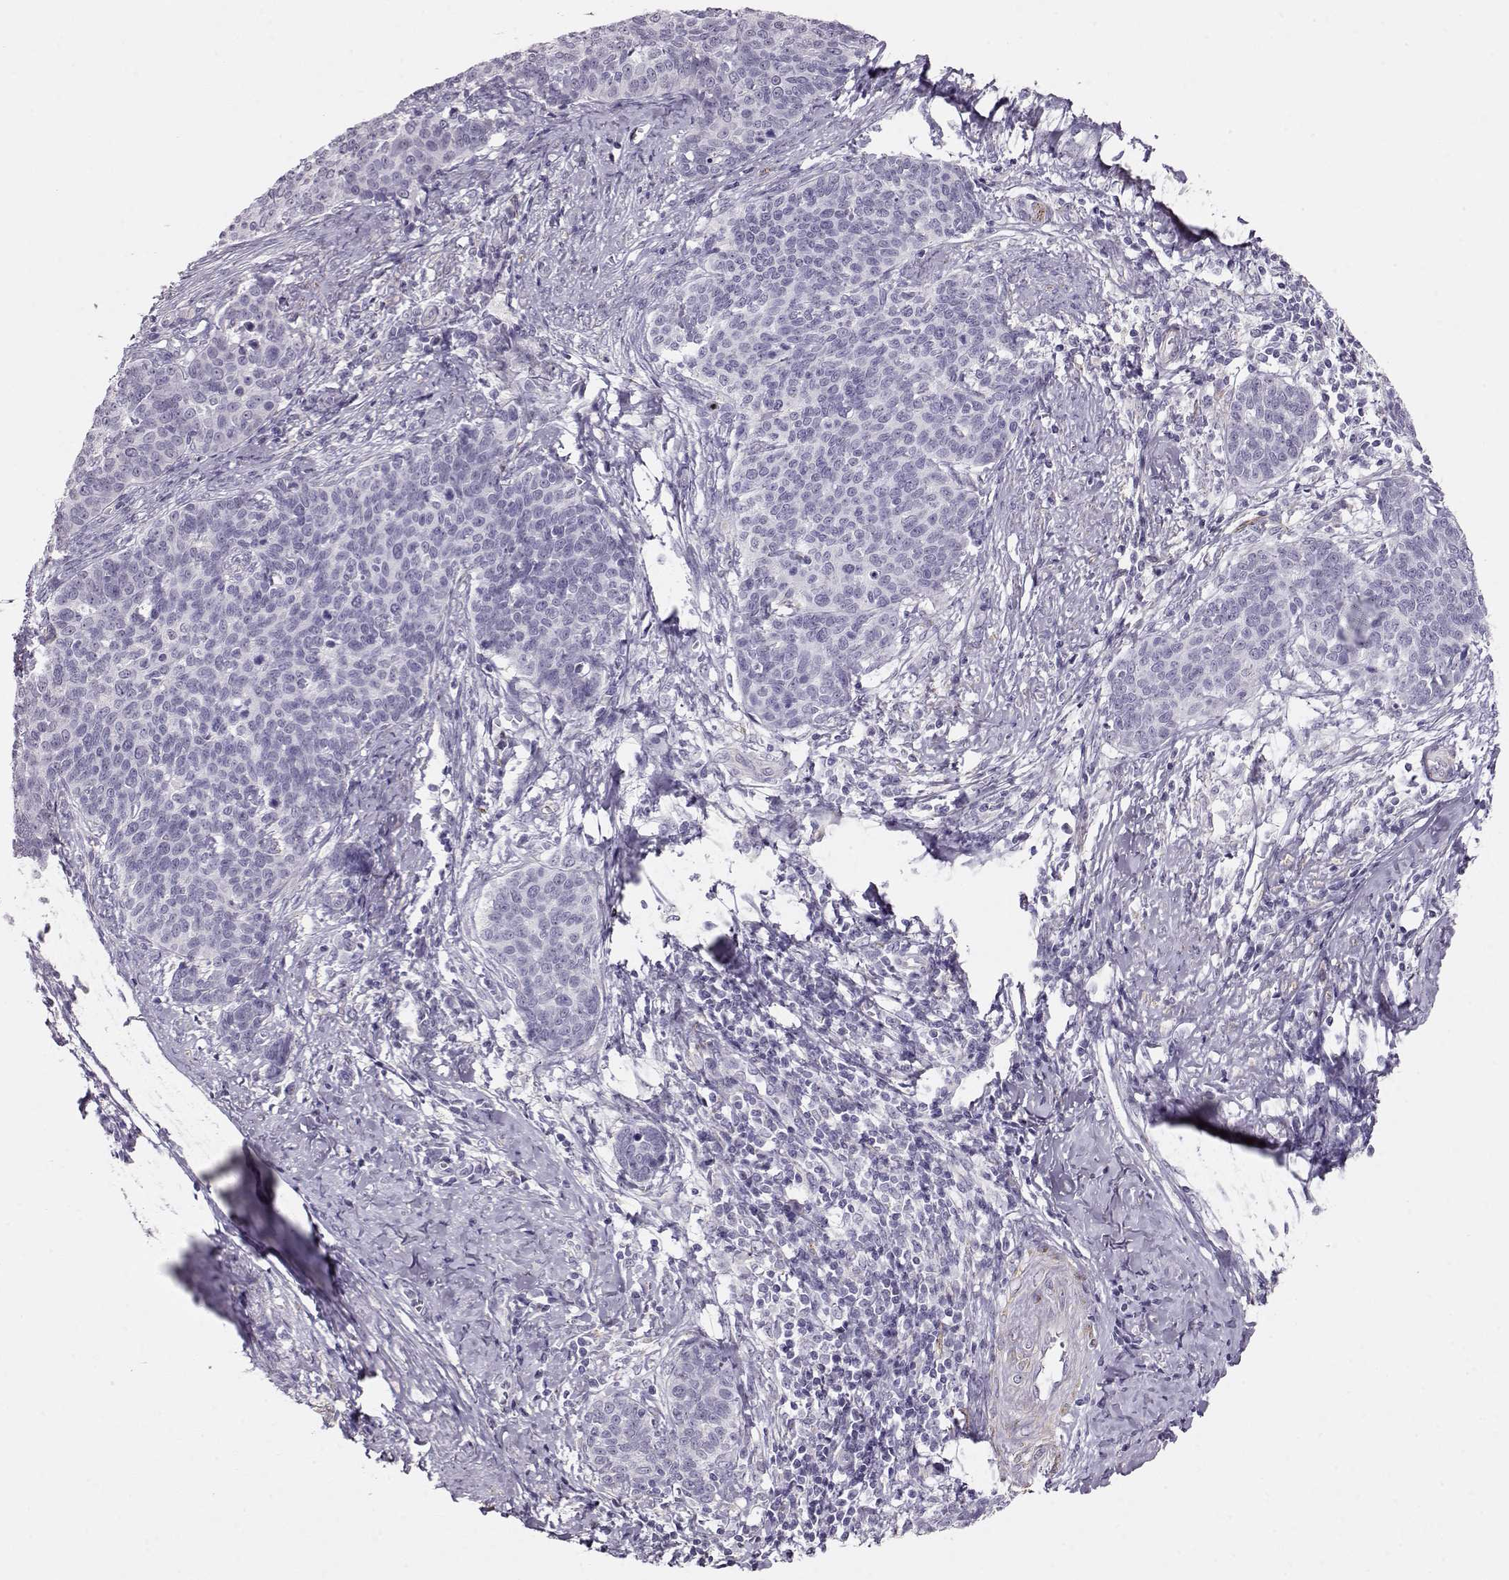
{"staining": {"intensity": "negative", "quantity": "none", "location": "none"}, "tissue": "cervical cancer", "cell_type": "Tumor cells", "image_type": "cancer", "snomed": [{"axis": "morphology", "description": "Squamous cell carcinoma, NOS"}, {"axis": "topography", "description": "Cervix"}], "caption": "There is no significant expression in tumor cells of squamous cell carcinoma (cervical).", "gene": "RBM44", "patient": {"sex": "female", "age": 39}}